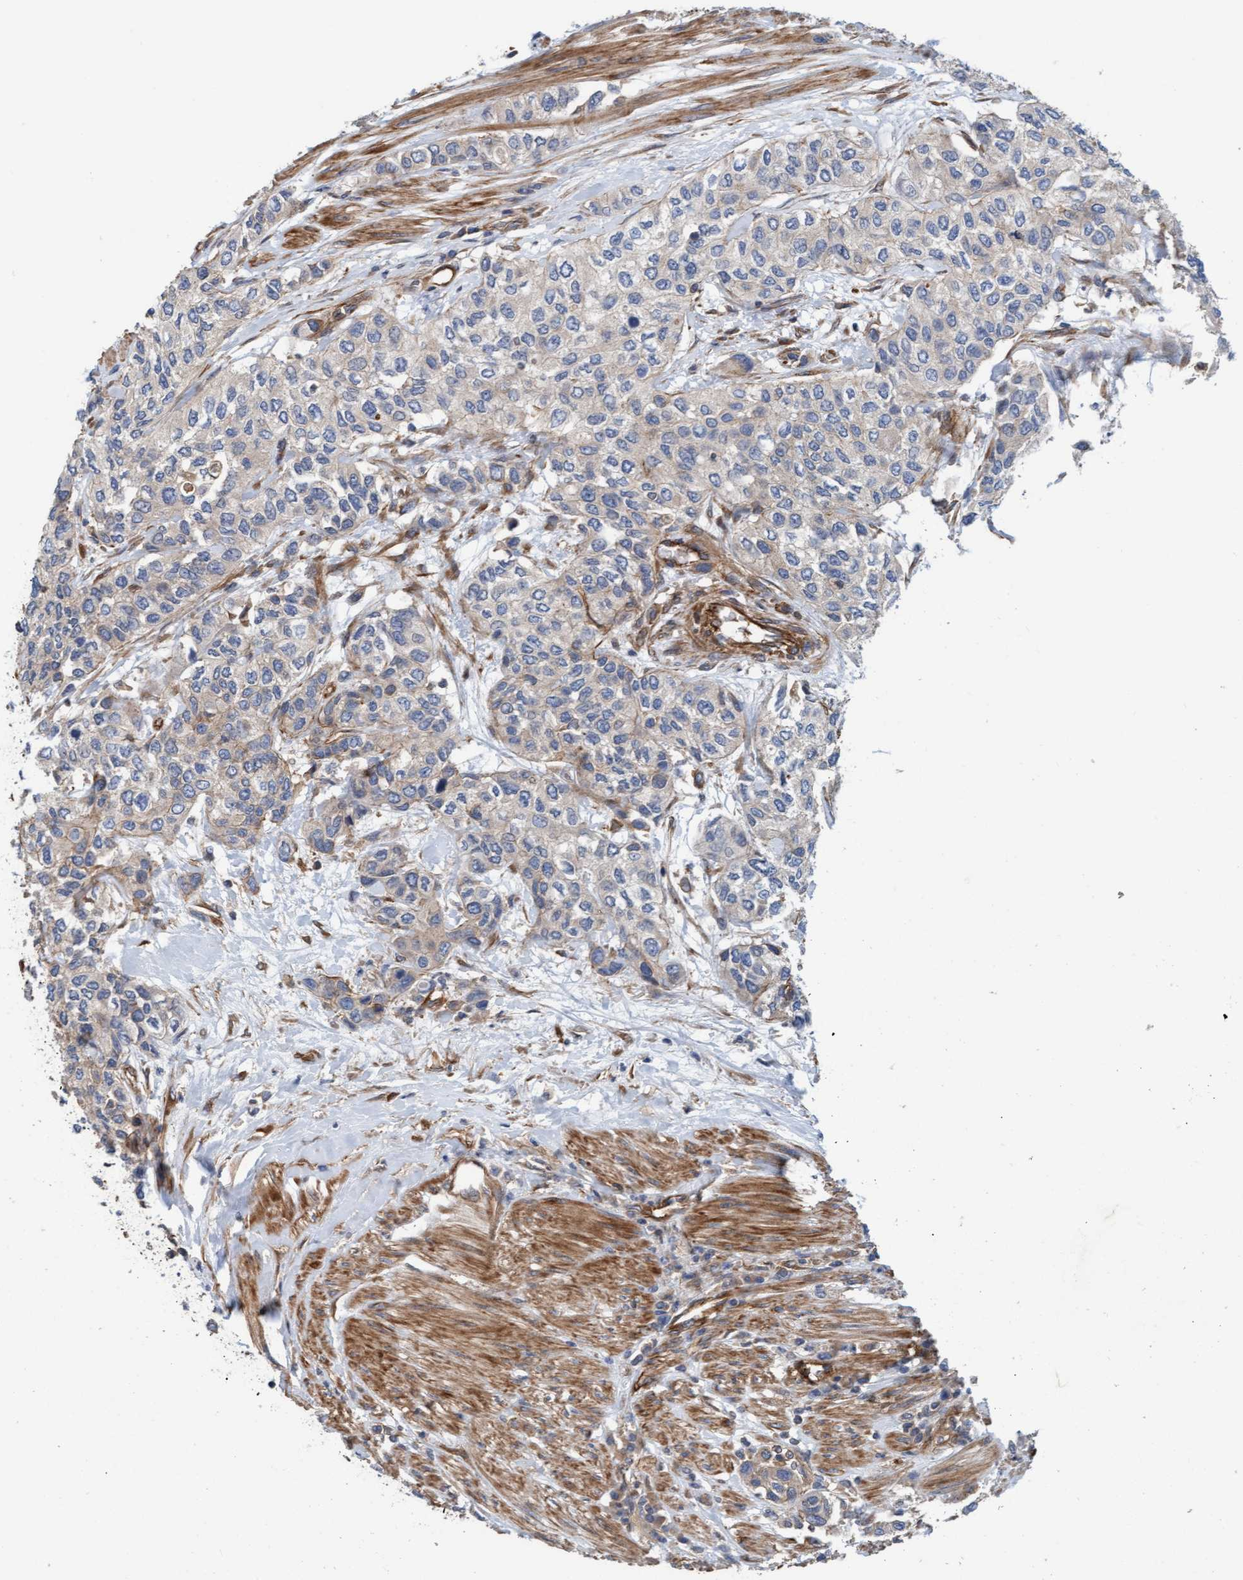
{"staining": {"intensity": "weak", "quantity": "<25%", "location": "cytoplasmic/membranous"}, "tissue": "urothelial cancer", "cell_type": "Tumor cells", "image_type": "cancer", "snomed": [{"axis": "morphology", "description": "Urothelial carcinoma, High grade"}, {"axis": "topography", "description": "Urinary bladder"}], "caption": "Immunohistochemistry (IHC) image of neoplastic tissue: high-grade urothelial carcinoma stained with DAB demonstrates no significant protein staining in tumor cells.", "gene": "STXBP4", "patient": {"sex": "female", "age": 56}}